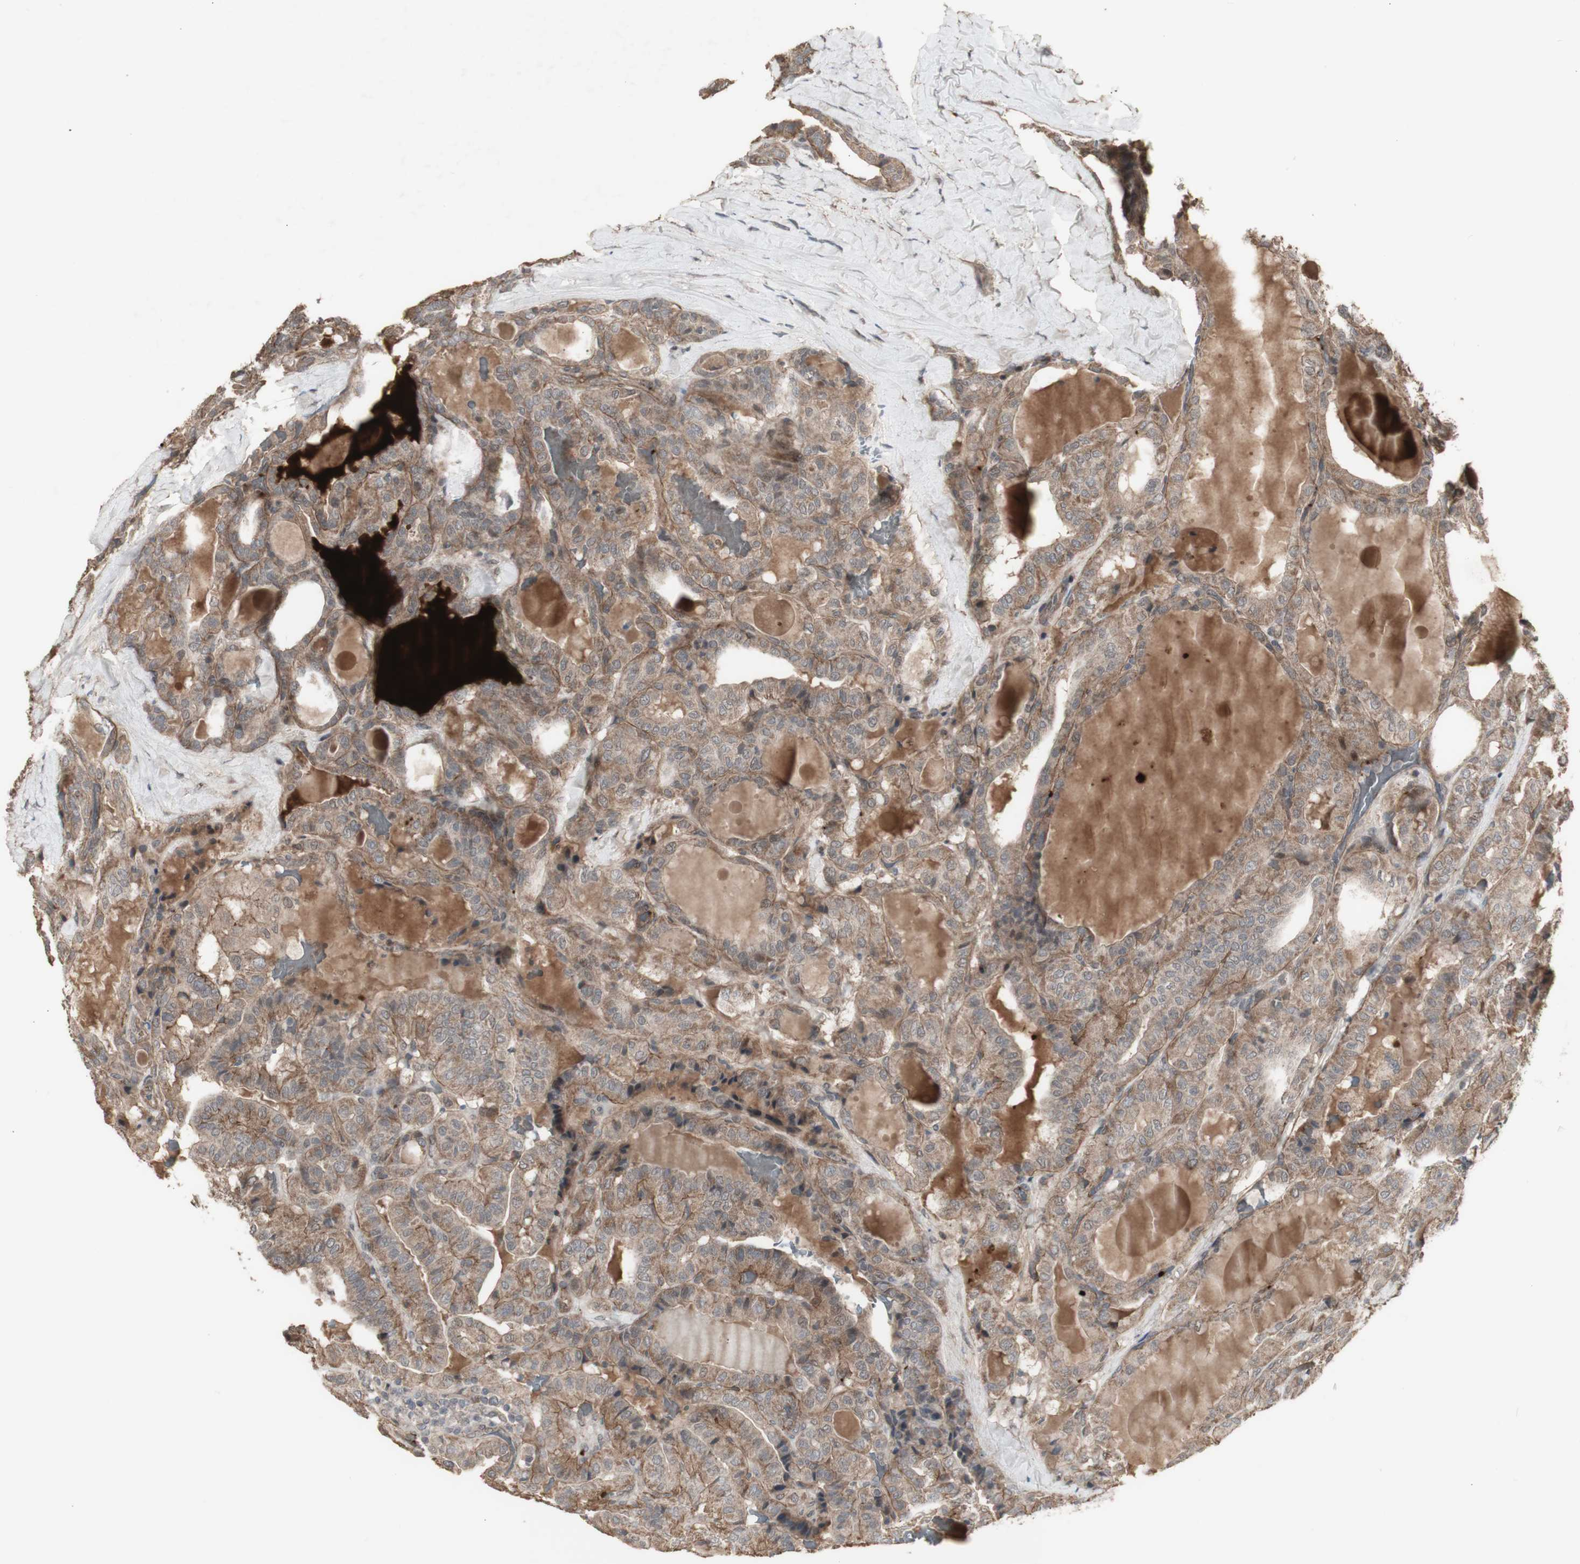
{"staining": {"intensity": "moderate", "quantity": ">75%", "location": "cytoplasmic/membranous"}, "tissue": "thyroid cancer", "cell_type": "Tumor cells", "image_type": "cancer", "snomed": [{"axis": "morphology", "description": "Papillary adenocarcinoma, NOS"}, {"axis": "topography", "description": "Thyroid gland"}], "caption": "Protein analysis of thyroid papillary adenocarcinoma tissue demonstrates moderate cytoplasmic/membranous positivity in about >75% of tumor cells.", "gene": "ALOX12", "patient": {"sex": "male", "age": 77}}